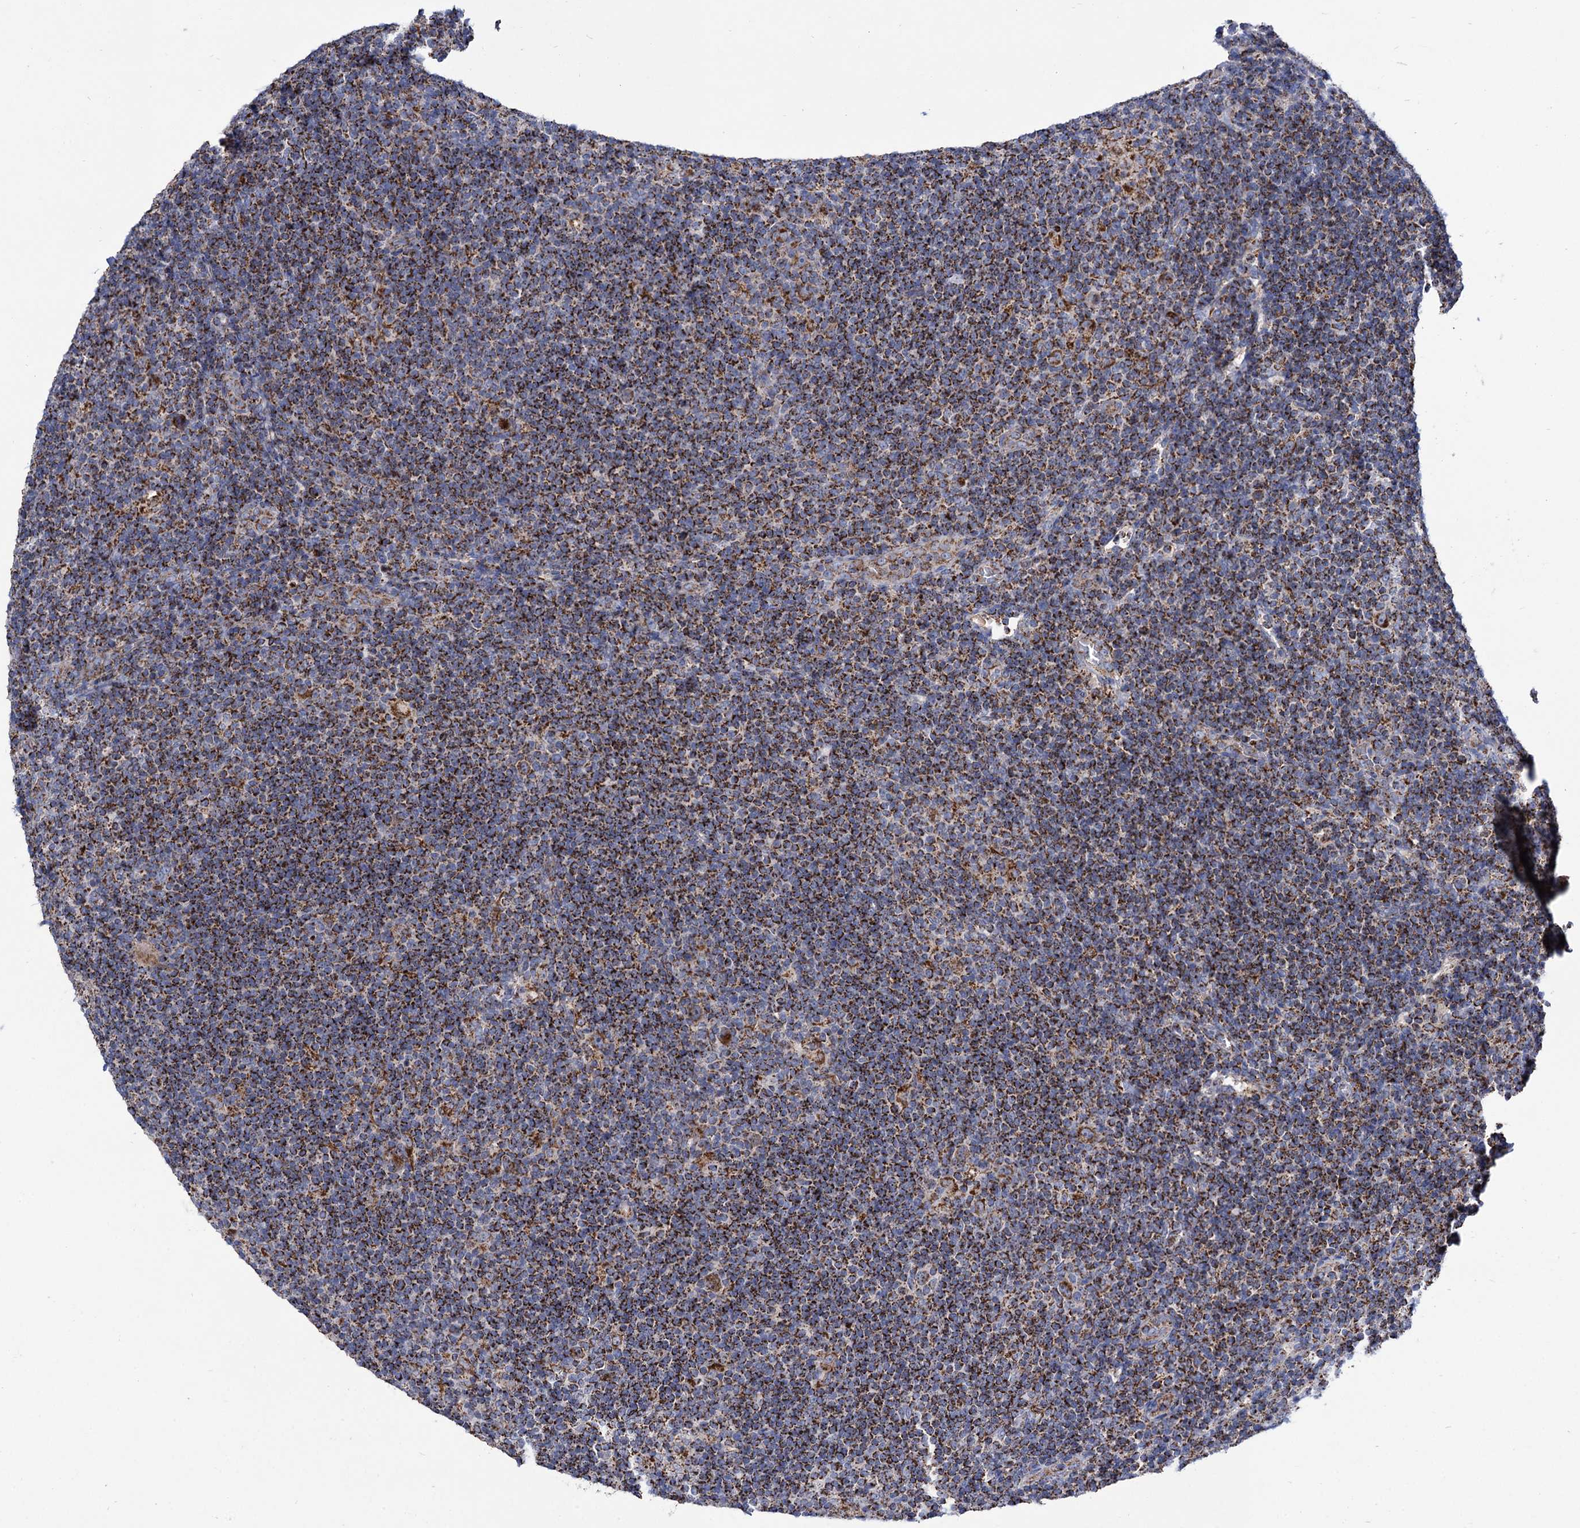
{"staining": {"intensity": "strong", "quantity": ">75%", "location": "cytoplasmic/membranous"}, "tissue": "lymphoma", "cell_type": "Tumor cells", "image_type": "cancer", "snomed": [{"axis": "morphology", "description": "Hodgkin's disease, NOS"}, {"axis": "topography", "description": "Lymph node"}], "caption": "Immunohistochemical staining of human Hodgkin's disease demonstrates high levels of strong cytoplasmic/membranous protein staining in approximately >75% of tumor cells. The protein of interest is shown in brown color, while the nuclei are stained blue.", "gene": "ABHD10", "patient": {"sex": "female", "age": 57}}